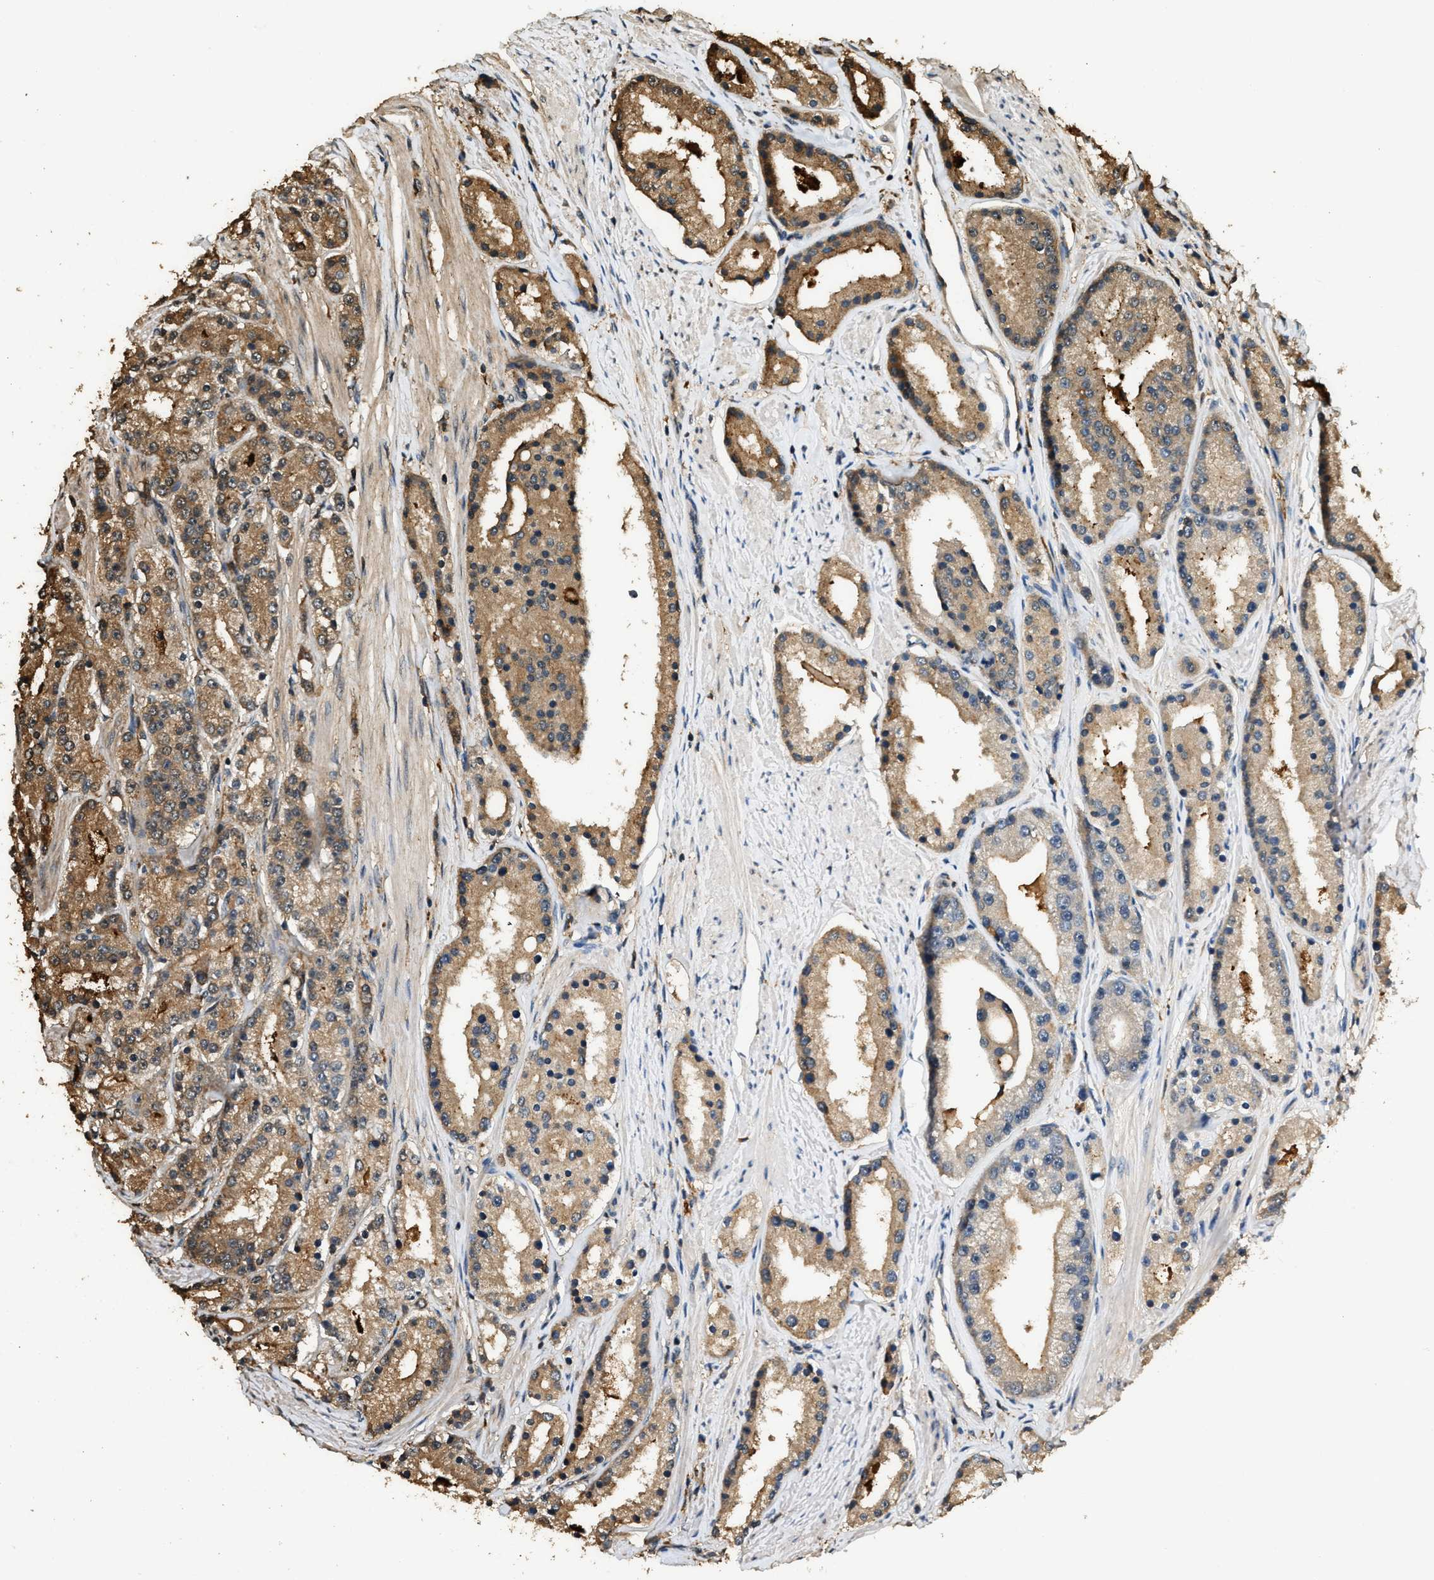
{"staining": {"intensity": "moderate", "quantity": ">75%", "location": "cytoplasmic/membranous"}, "tissue": "prostate cancer", "cell_type": "Tumor cells", "image_type": "cancer", "snomed": [{"axis": "morphology", "description": "Adenocarcinoma, Low grade"}, {"axis": "topography", "description": "Prostate"}], "caption": "An image showing moderate cytoplasmic/membranous staining in about >75% of tumor cells in prostate cancer, as visualized by brown immunohistochemical staining.", "gene": "RAP2A", "patient": {"sex": "male", "age": 63}}